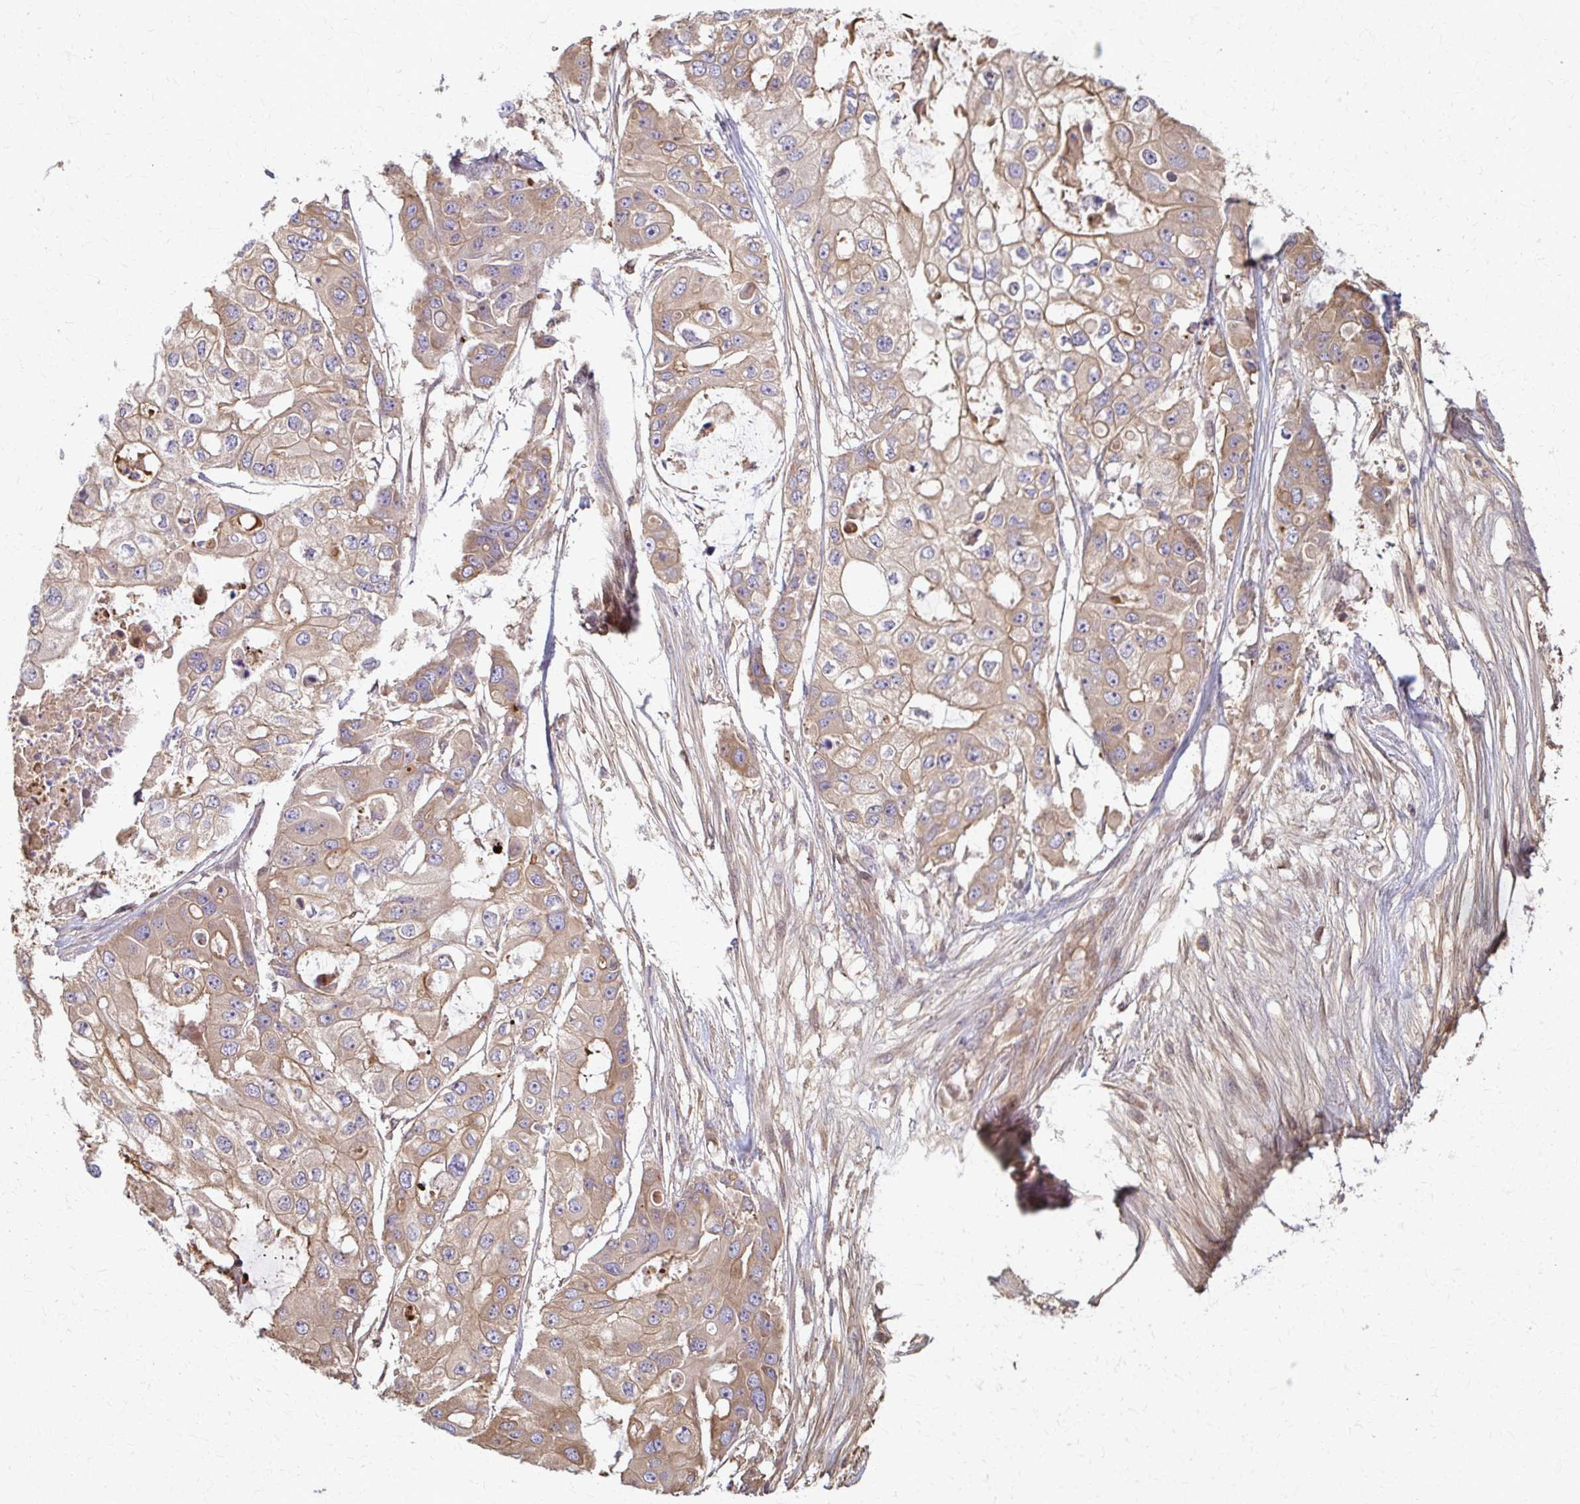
{"staining": {"intensity": "moderate", "quantity": ">75%", "location": "cytoplasmic/membranous"}, "tissue": "ovarian cancer", "cell_type": "Tumor cells", "image_type": "cancer", "snomed": [{"axis": "morphology", "description": "Cystadenocarcinoma, serous, NOS"}, {"axis": "topography", "description": "Ovary"}], "caption": "A medium amount of moderate cytoplasmic/membranous staining is seen in about >75% of tumor cells in ovarian cancer tissue.", "gene": "ARHGAP35", "patient": {"sex": "female", "age": 56}}